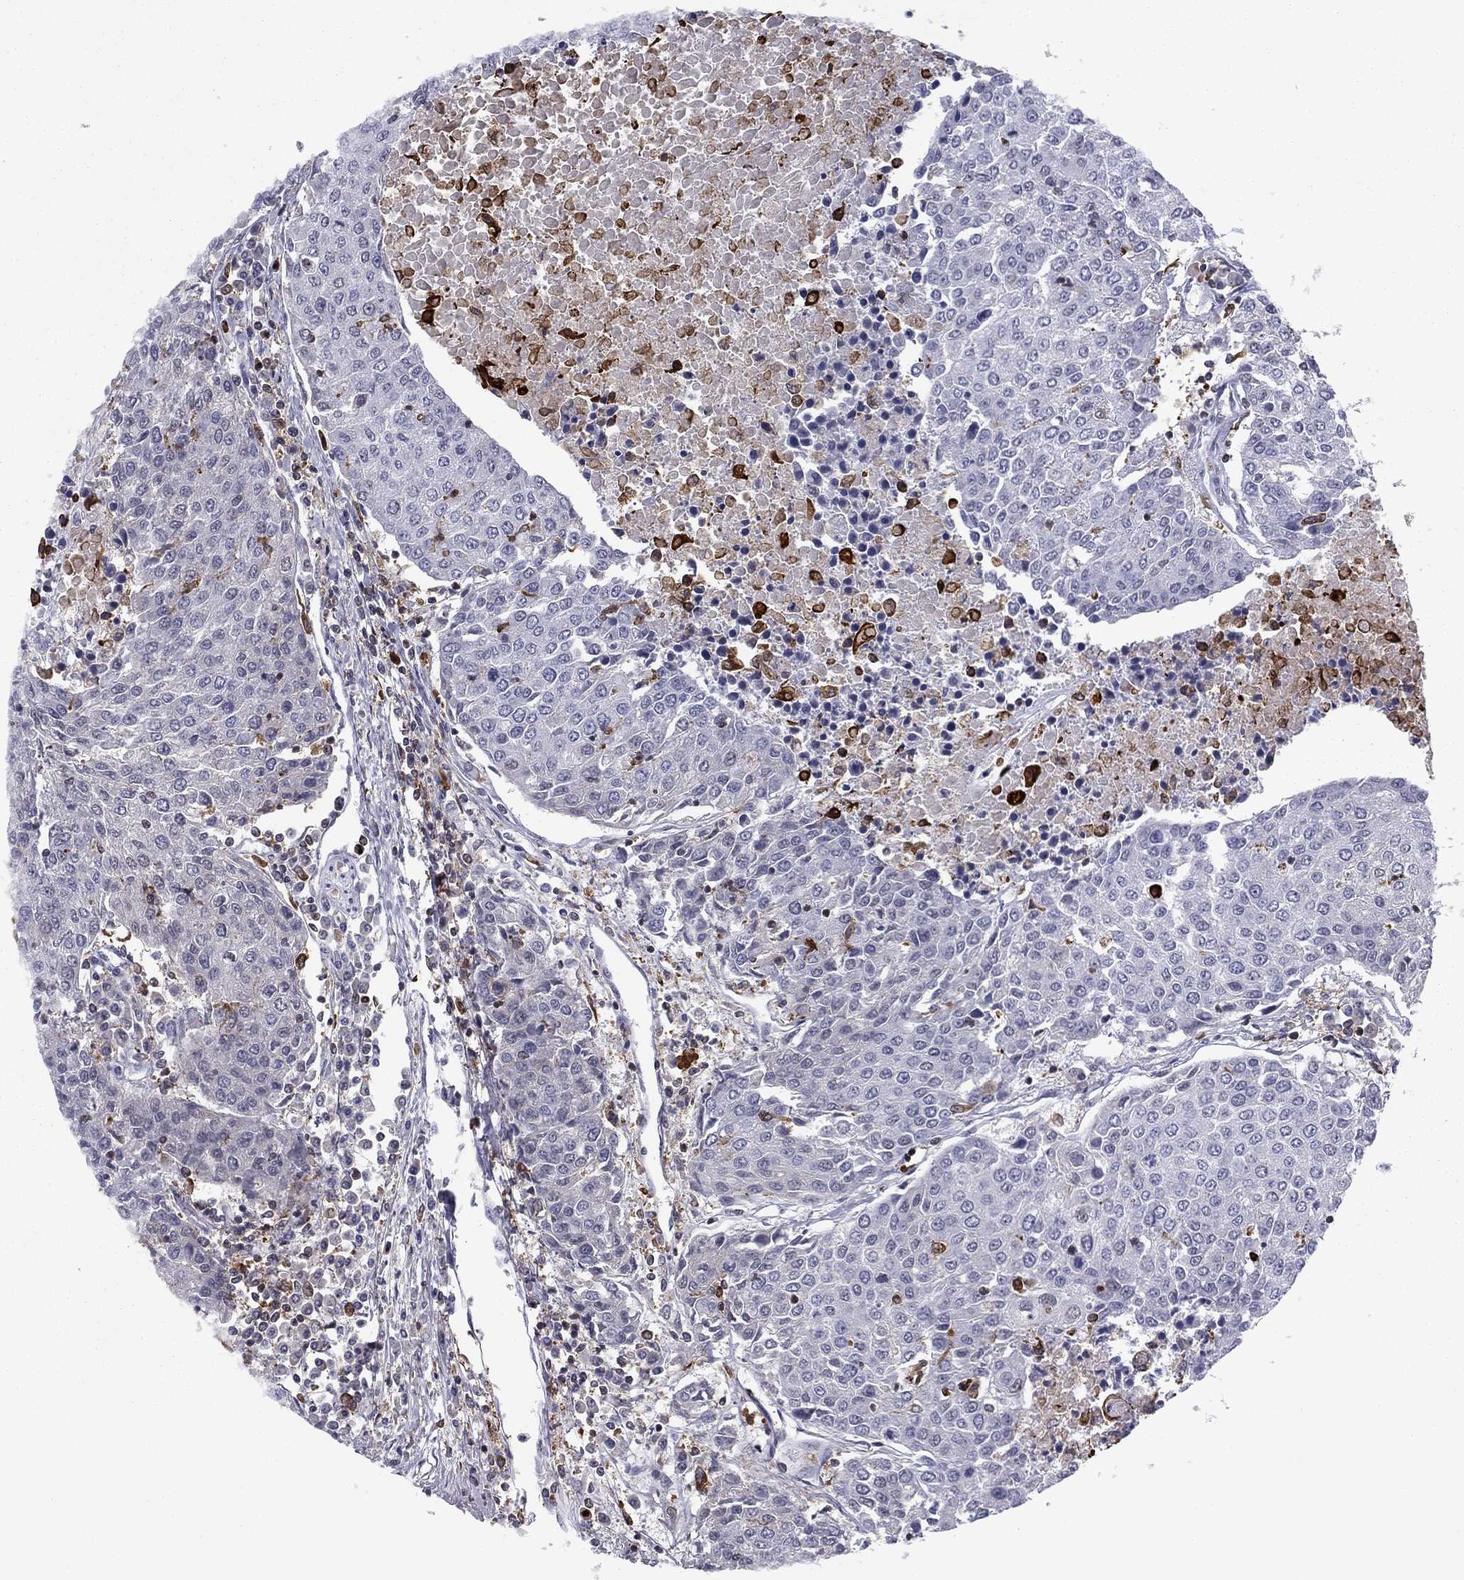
{"staining": {"intensity": "negative", "quantity": "none", "location": "none"}, "tissue": "urothelial cancer", "cell_type": "Tumor cells", "image_type": "cancer", "snomed": [{"axis": "morphology", "description": "Urothelial carcinoma, High grade"}, {"axis": "topography", "description": "Urinary bladder"}], "caption": "IHC of human urothelial cancer exhibits no staining in tumor cells. (Immunohistochemistry, brightfield microscopy, high magnification).", "gene": "PLCB2", "patient": {"sex": "female", "age": 85}}